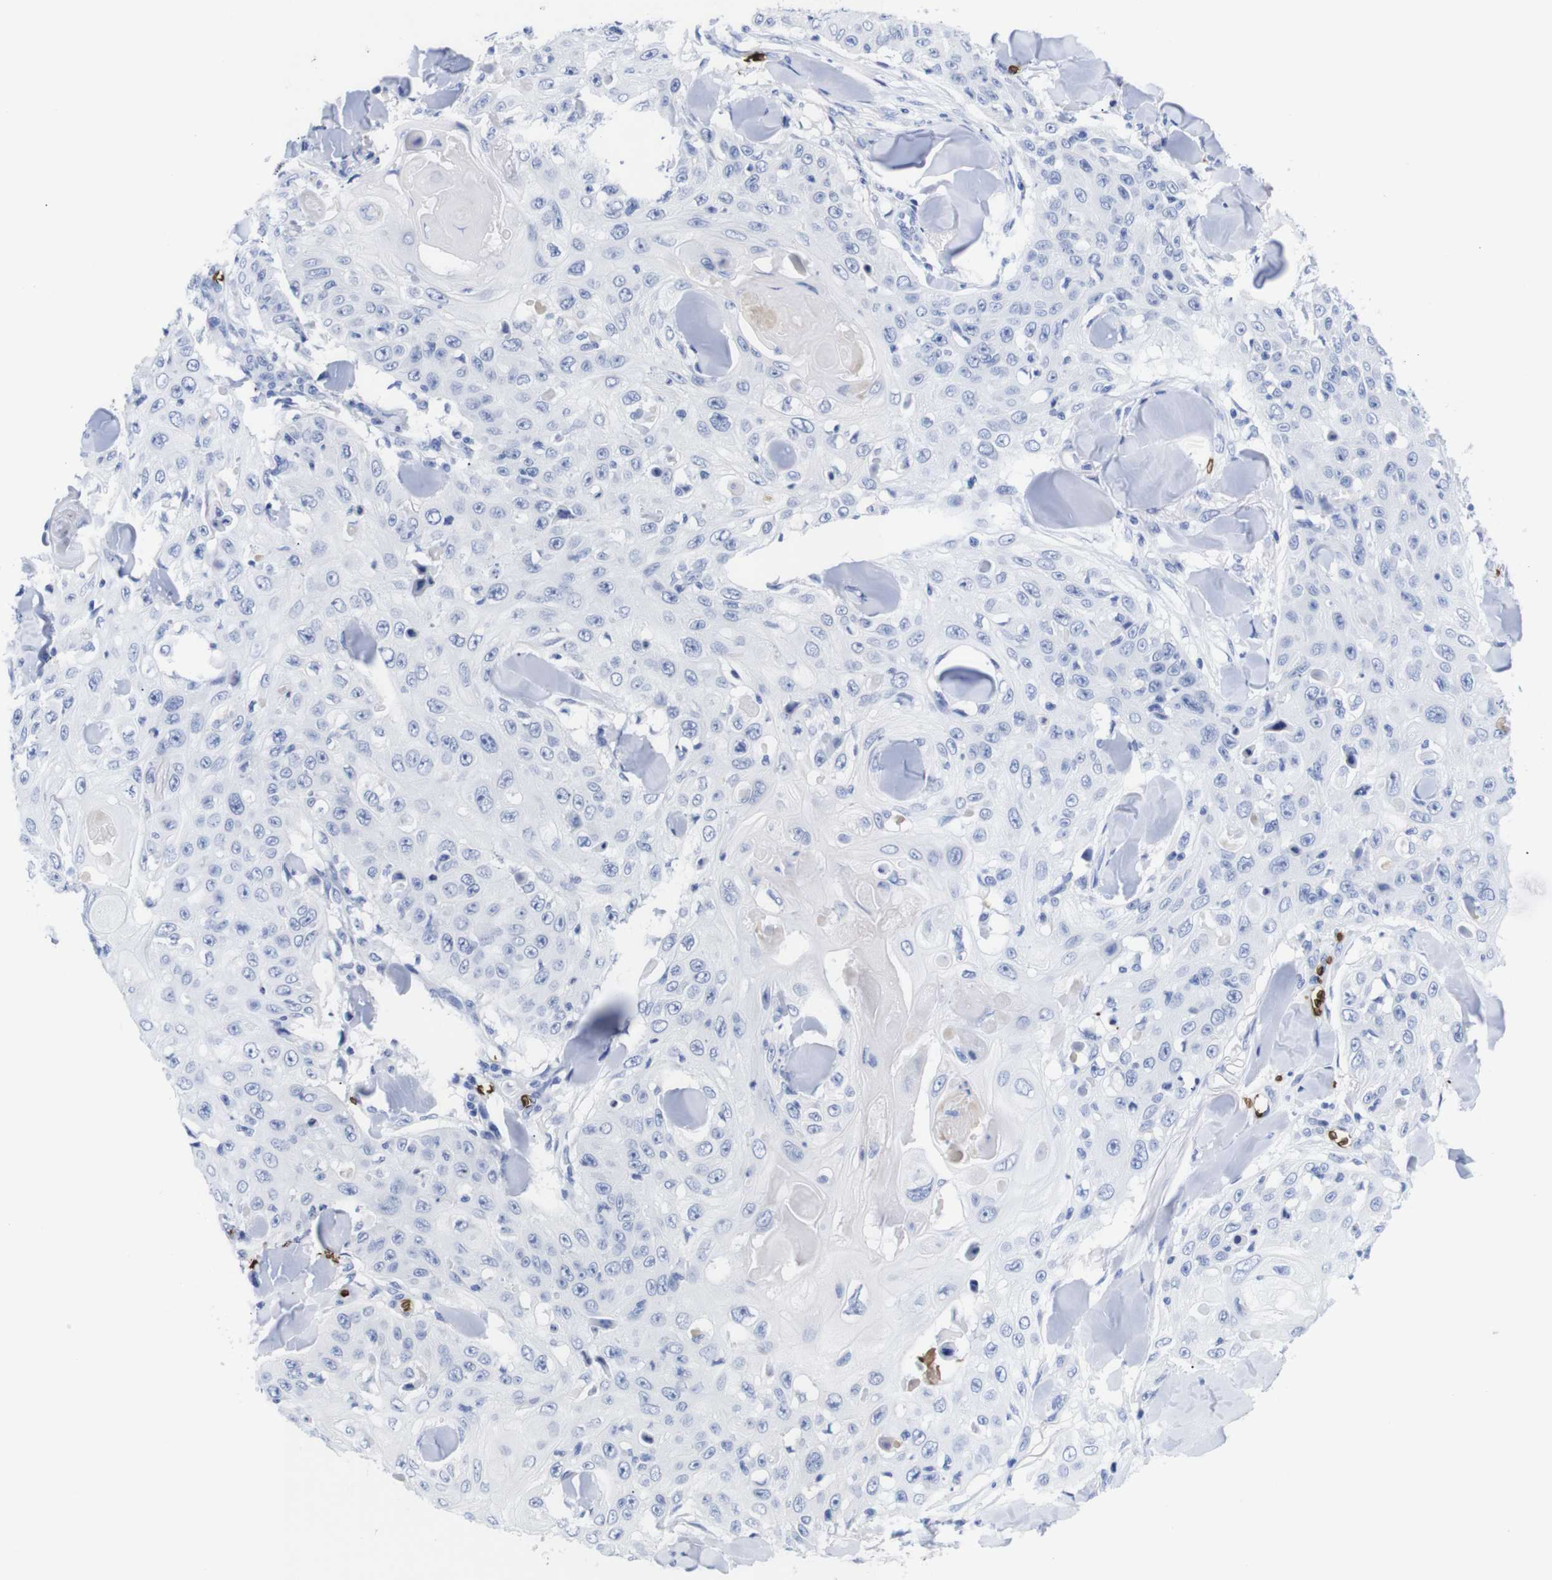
{"staining": {"intensity": "negative", "quantity": "none", "location": "none"}, "tissue": "skin cancer", "cell_type": "Tumor cells", "image_type": "cancer", "snomed": [{"axis": "morphology", "description": "Squamous cell carcinoma, NOS"}, {"axis": "topography", "description": "Skin"}], "caption": "A high-resolution photomicrograph shows IHC staining of skin cancer (squamous cell carcinoma), which shows no significant staining in tumor cells.", "gene": "S1PR2", "patient": {"sex": "male", "age": 86}}